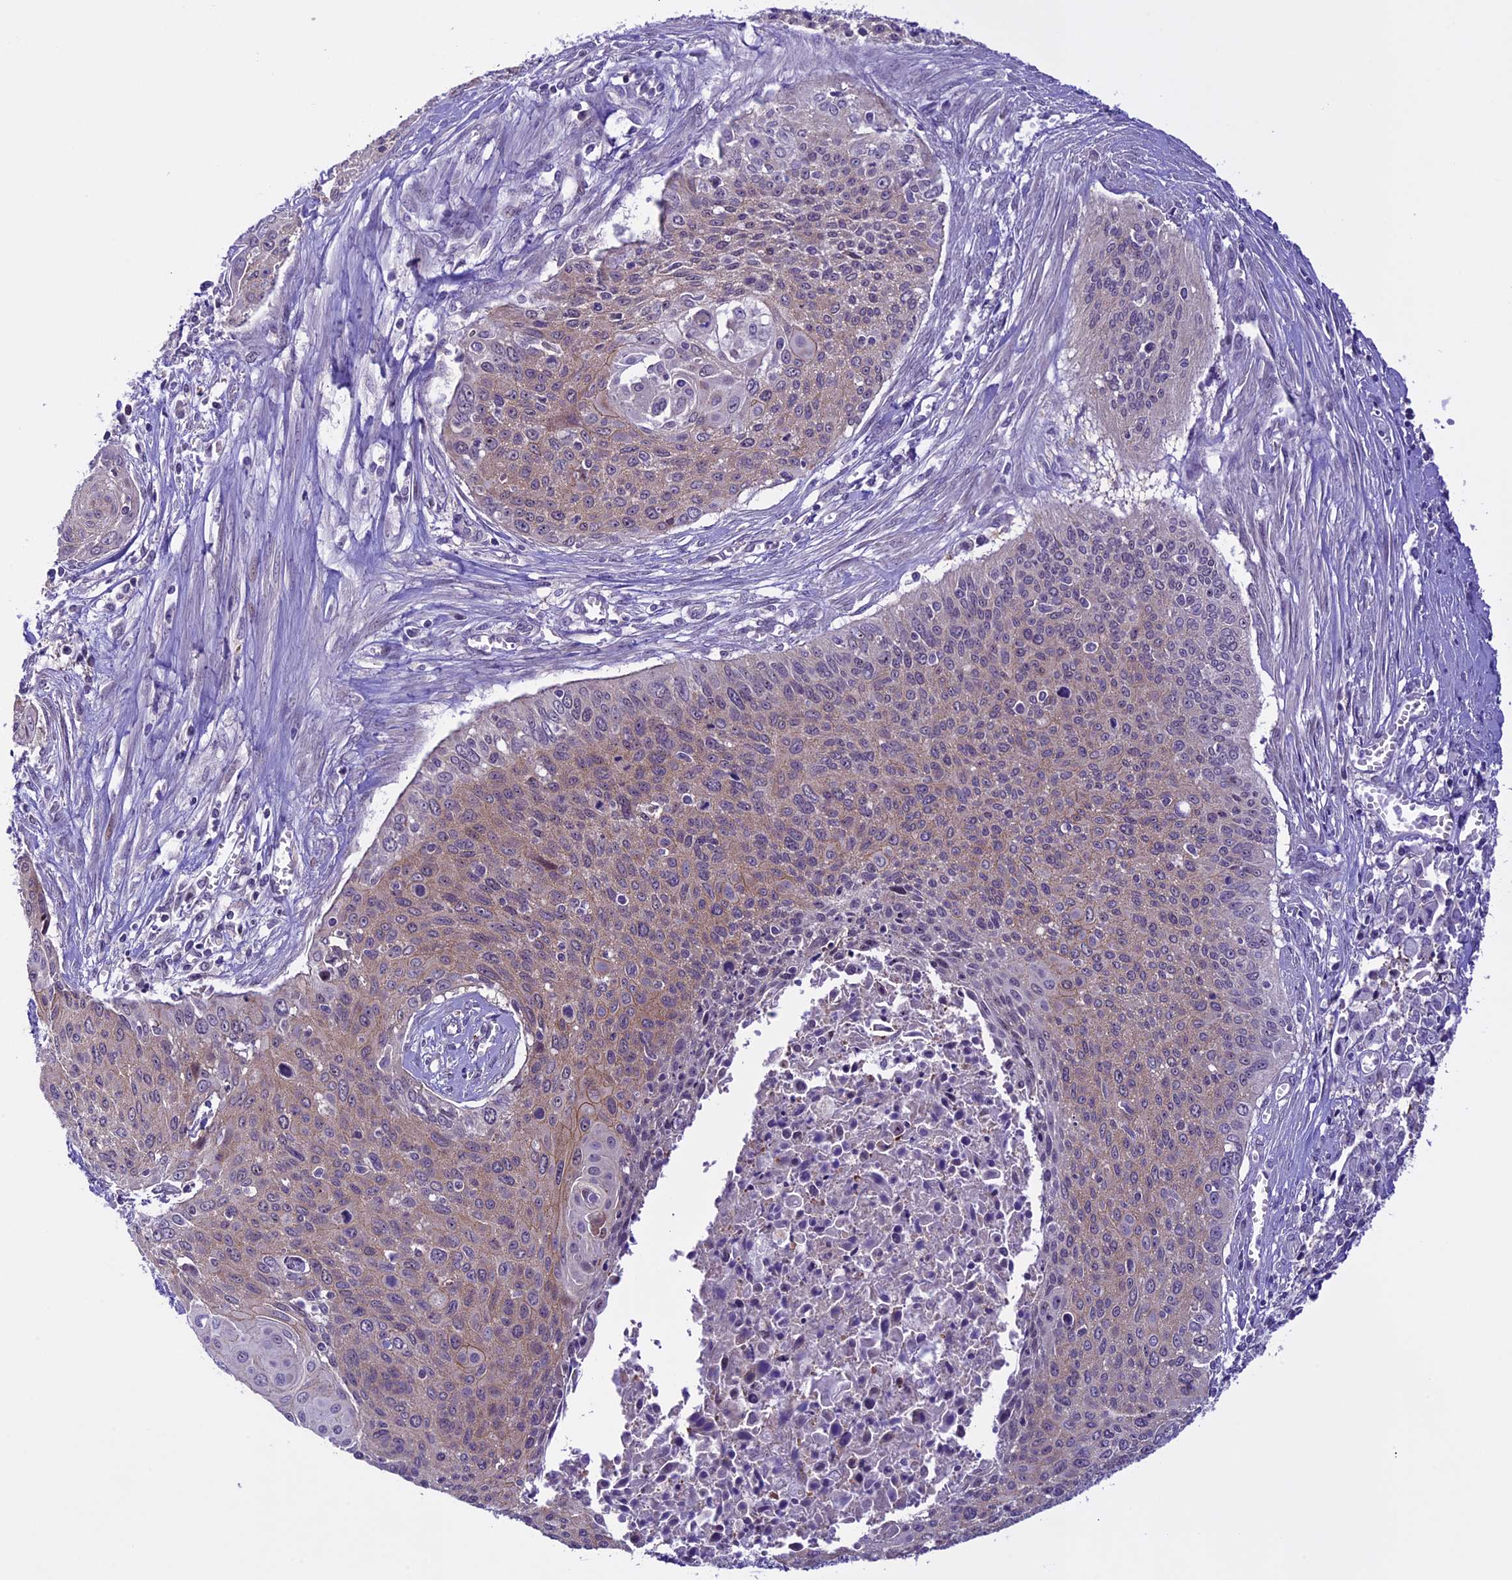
{"staining": {"intensity": "weak", "quantity": "<25%", "location": "cytoplasmic/membranous"}, "tissue": "cervical cancer", "cell_type": "Tumor cells", "image_type": "cancer", "snomed": [{"axis": "morphology", "description": "Squamous cell carcinoma, NOS"}, {"axis": "topography", "description": "Cervix"}], "caption": "This micrograph is of cervical squamous cell carcinoma stained with IHC to label a protein in brown with the nuclei are counter-stained blue. There is no expression in tumor cells.", "gene": "XKR7", "patient": {"sex": "female", "age": 55}}